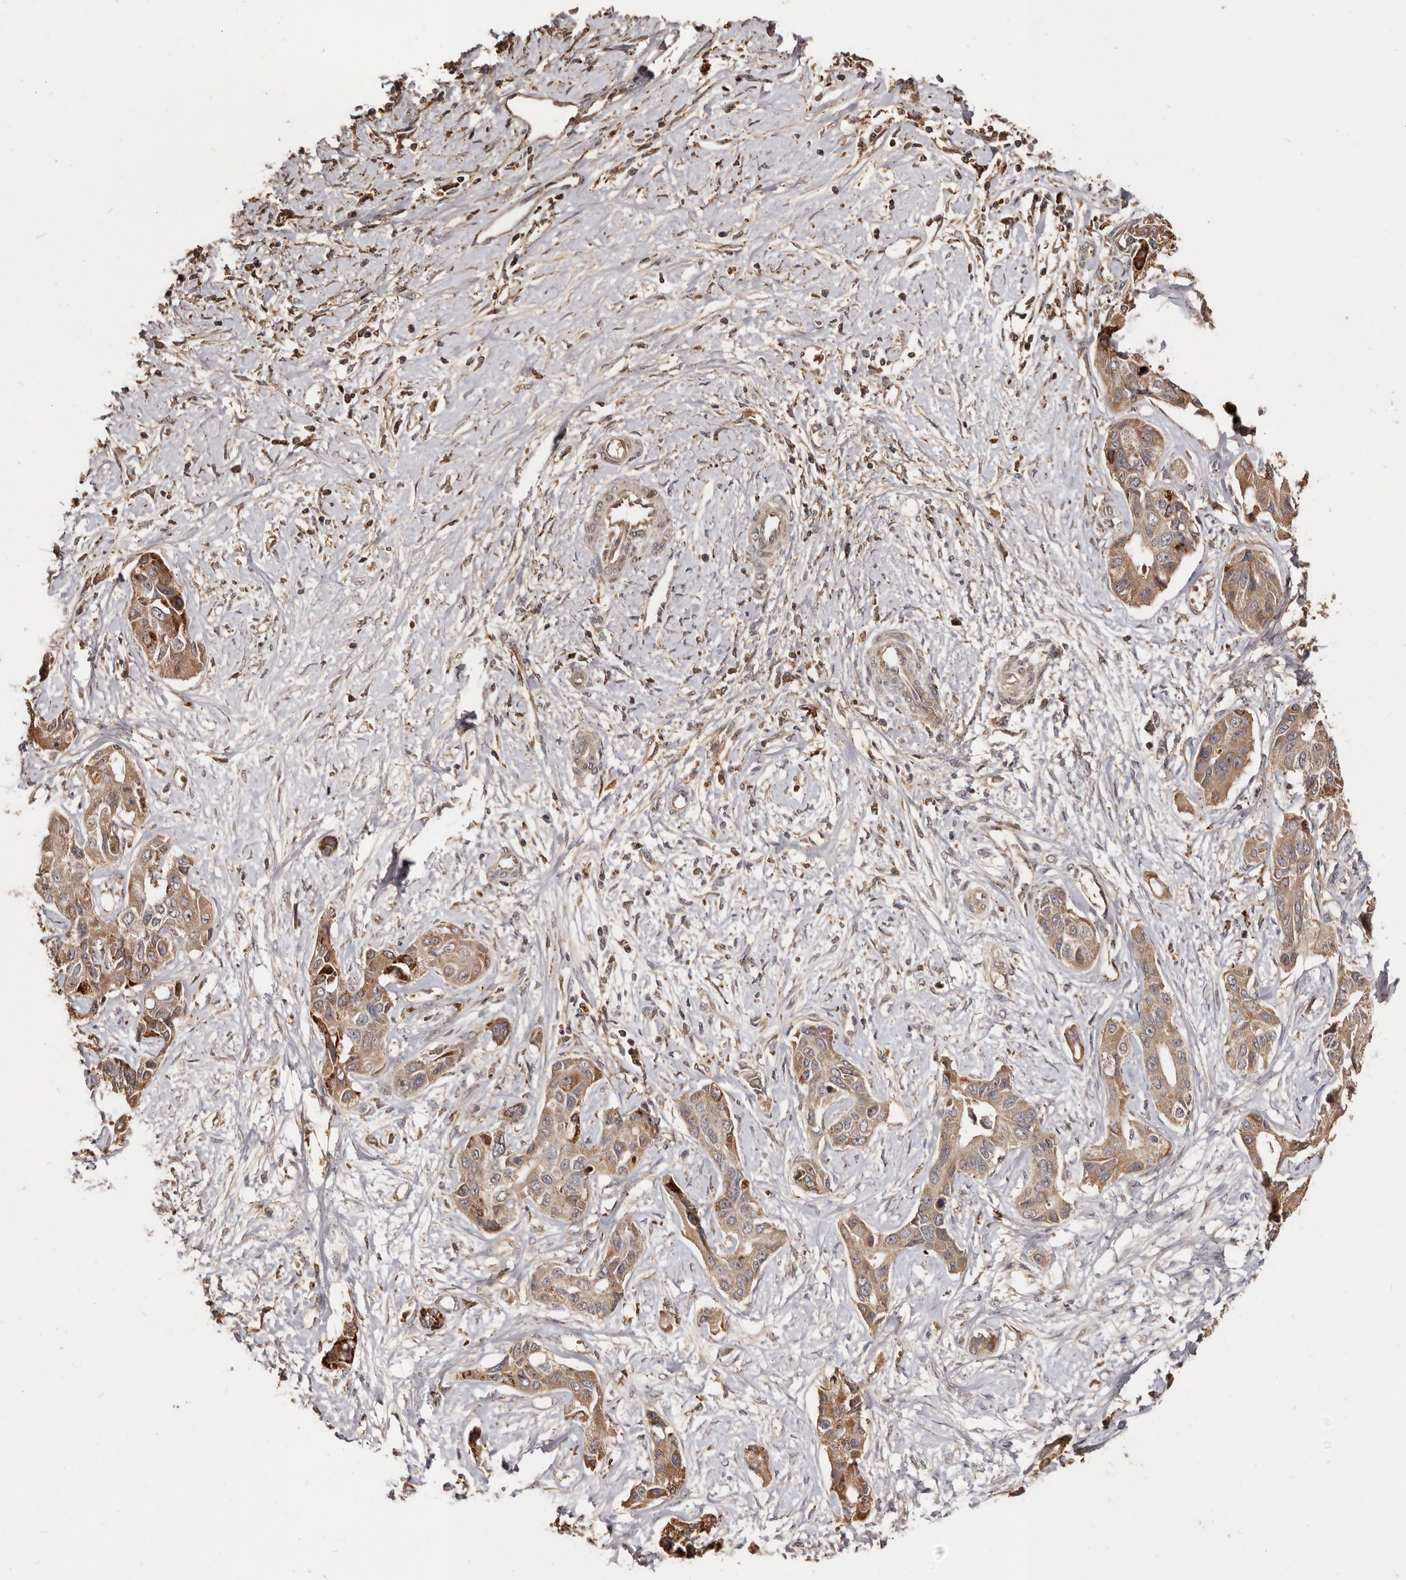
{"staining": {"intensity": "moderate", "quantity": ">75%", "location": "cytoplasmic/membranous"}, "tissue": "liver cancer", "cell_type": "Tumor cells", "image_type": "cancer", "snomed": [{"axis": "morphology", "description": "Cholangiocarcinoma"}, {"axis": "topography", "description": "Liver"}], "caption": "This is a photomicrograph of immunohistochemistry staining of liver cancer, which shows moderate expression in the cytoplasmic/membranous of tumor cells.", "gene": "AKAP7", "patient": {"sex": "male", "age": 59}}